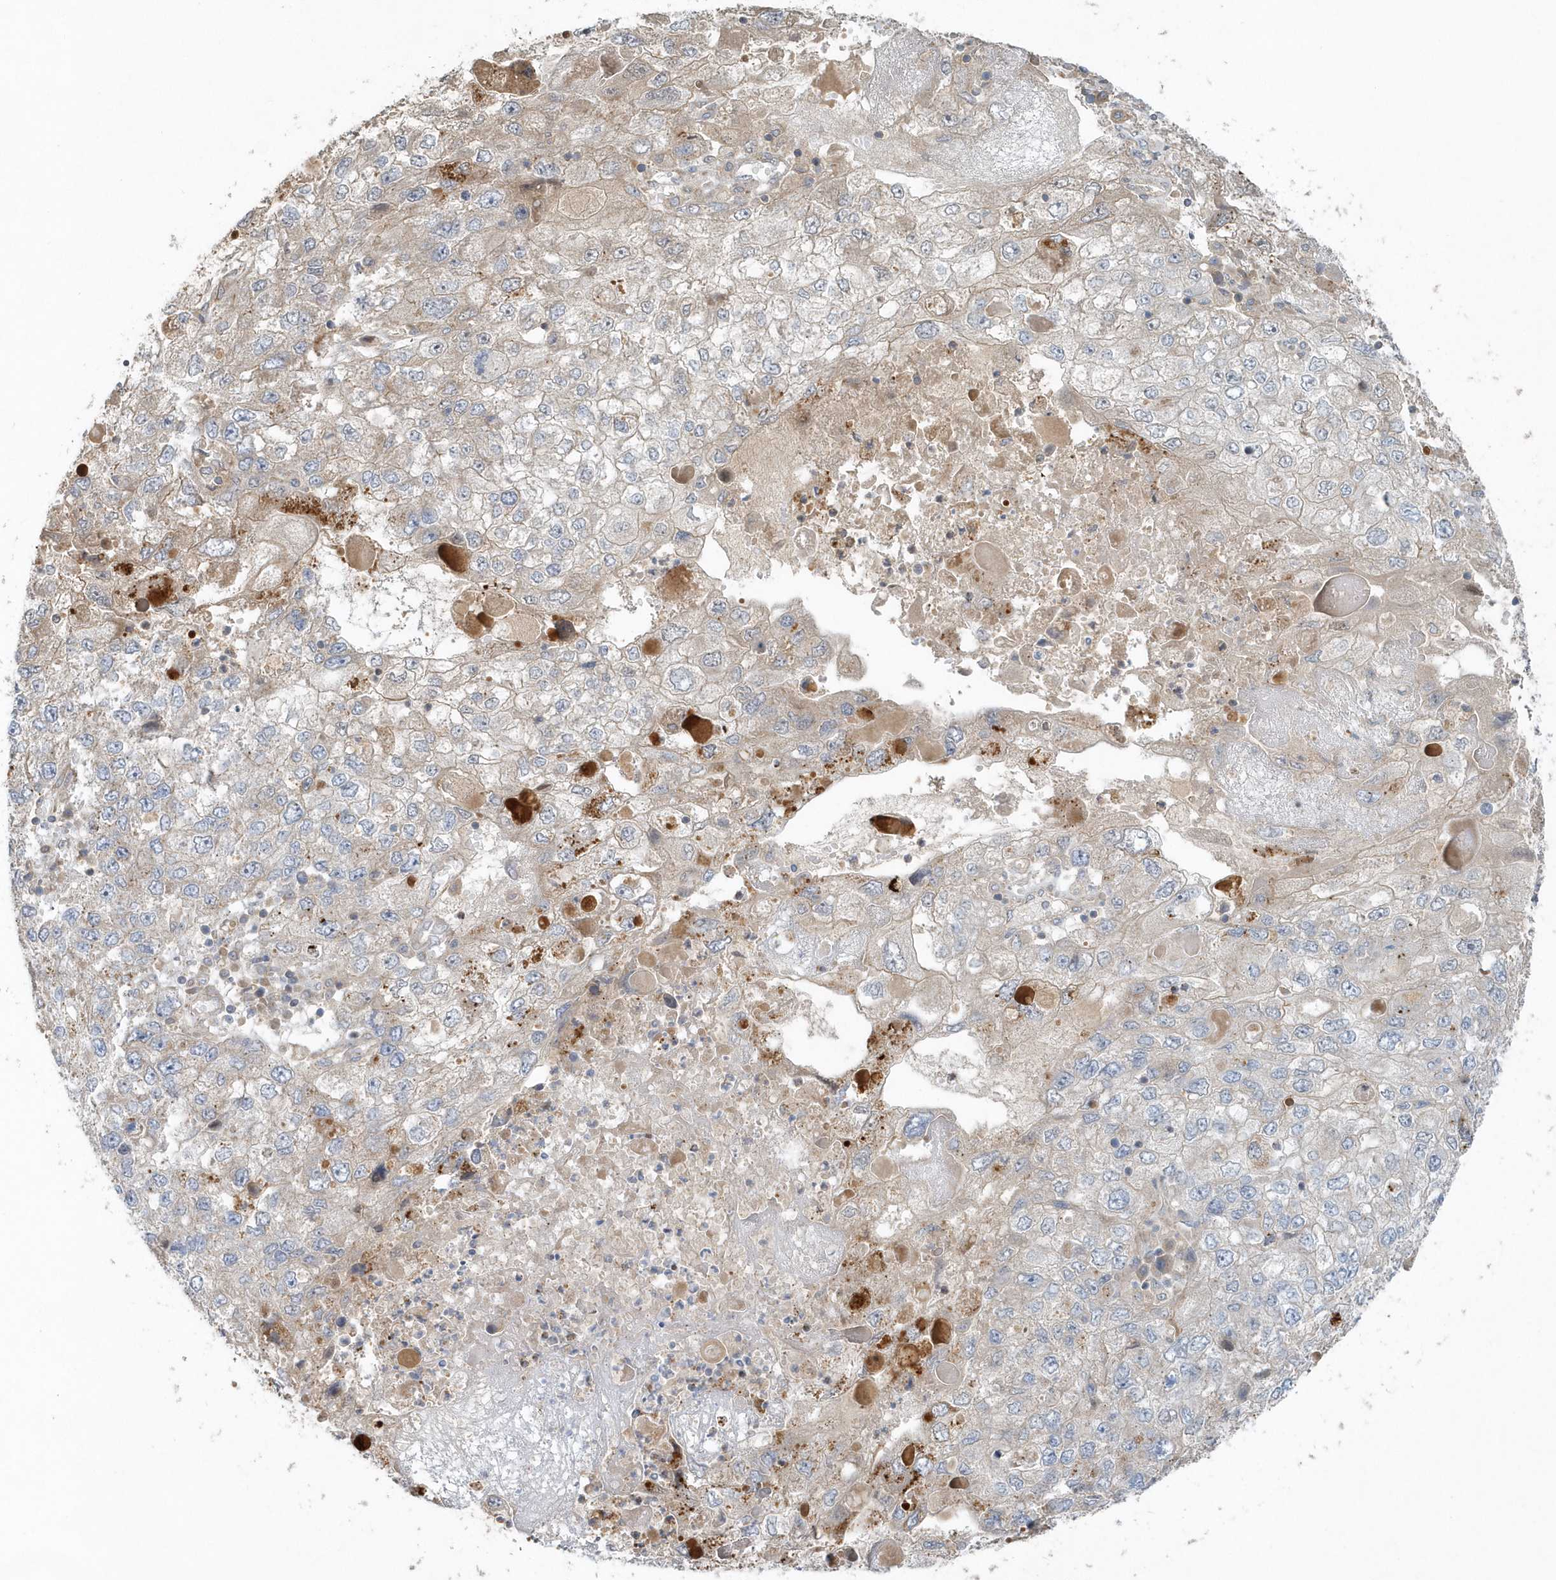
{"staining": {"intensity": "weak", "quantity": "<25%", "location": "cytoplasmic/membranous"}, "tissue": "endometrial cancer", "cell_type": "Tumor cells", "image_type": "cancer", "snomed": [{"axis": "morphology", "description": "Adenocarcinoma, NOS"}, {"axis": "topography", "description": "Endometrium"}], "caption": "Immunohistochemistry (IHC) of adenocarcinoma (endometrial) reveals no positivity in tumor cells.", "gene": "MMUT", "patient": {"sex": "female", "age": 49}}